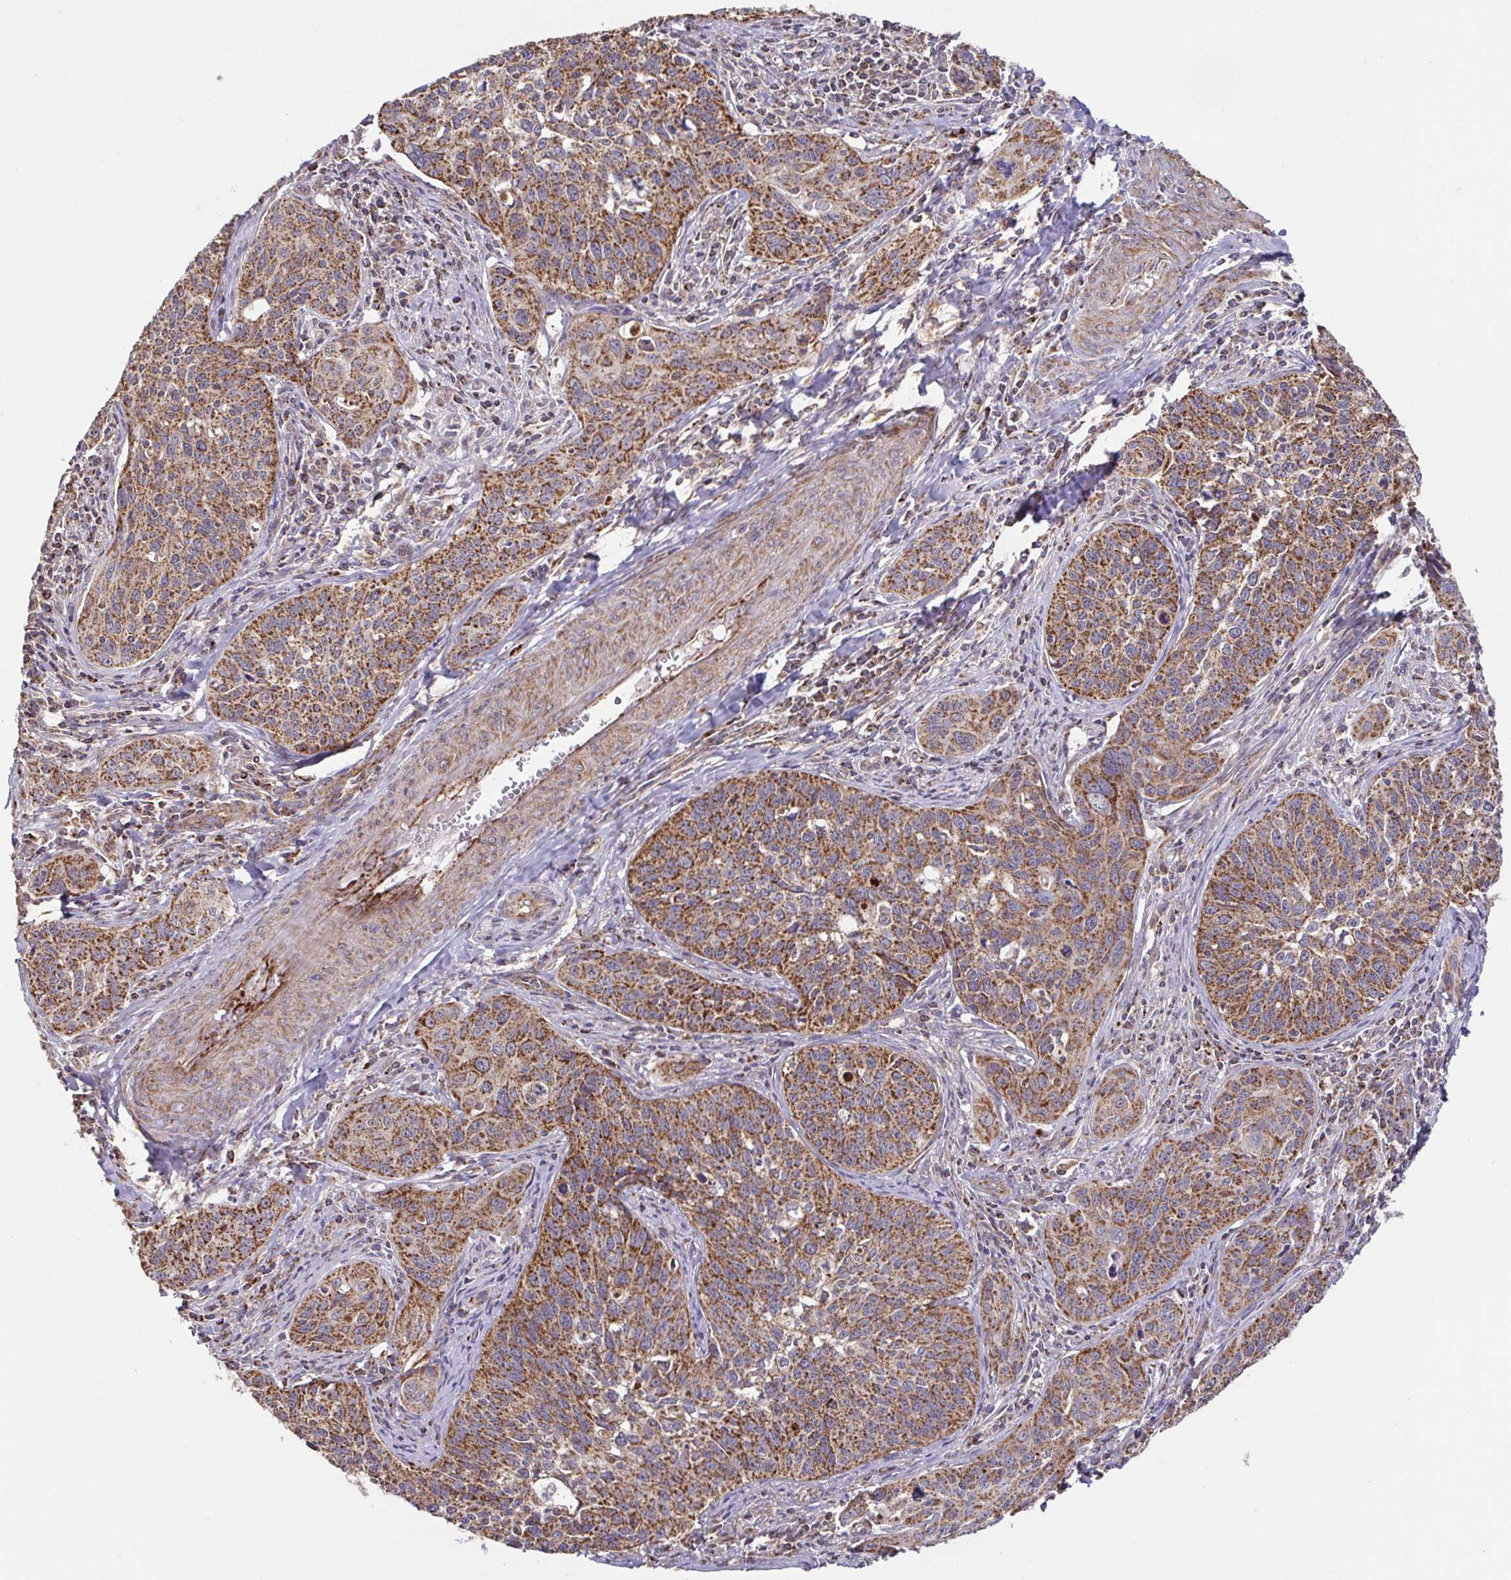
{"staining": {"intensity": "moderate", "quantity": ">75%", "location": "cytoplasmic/membranous"}, "tissue": "cervical cancer", "cell_type": "Tumor cells", "image_type": "cancer", "snomed": [{"axis": "morphology", "description": "Squamous cell carcinoma, NOS"}, {"axis": "topography", "description": "Cervix"}], "caption": "Immunohistochemical staining of human cervical cancer shows moderate cytoplasmic/membranous protein staining in about >75% of tumor cells.", "gene": "DIP2B", "patient": {"sex": "female", "age": 31}}